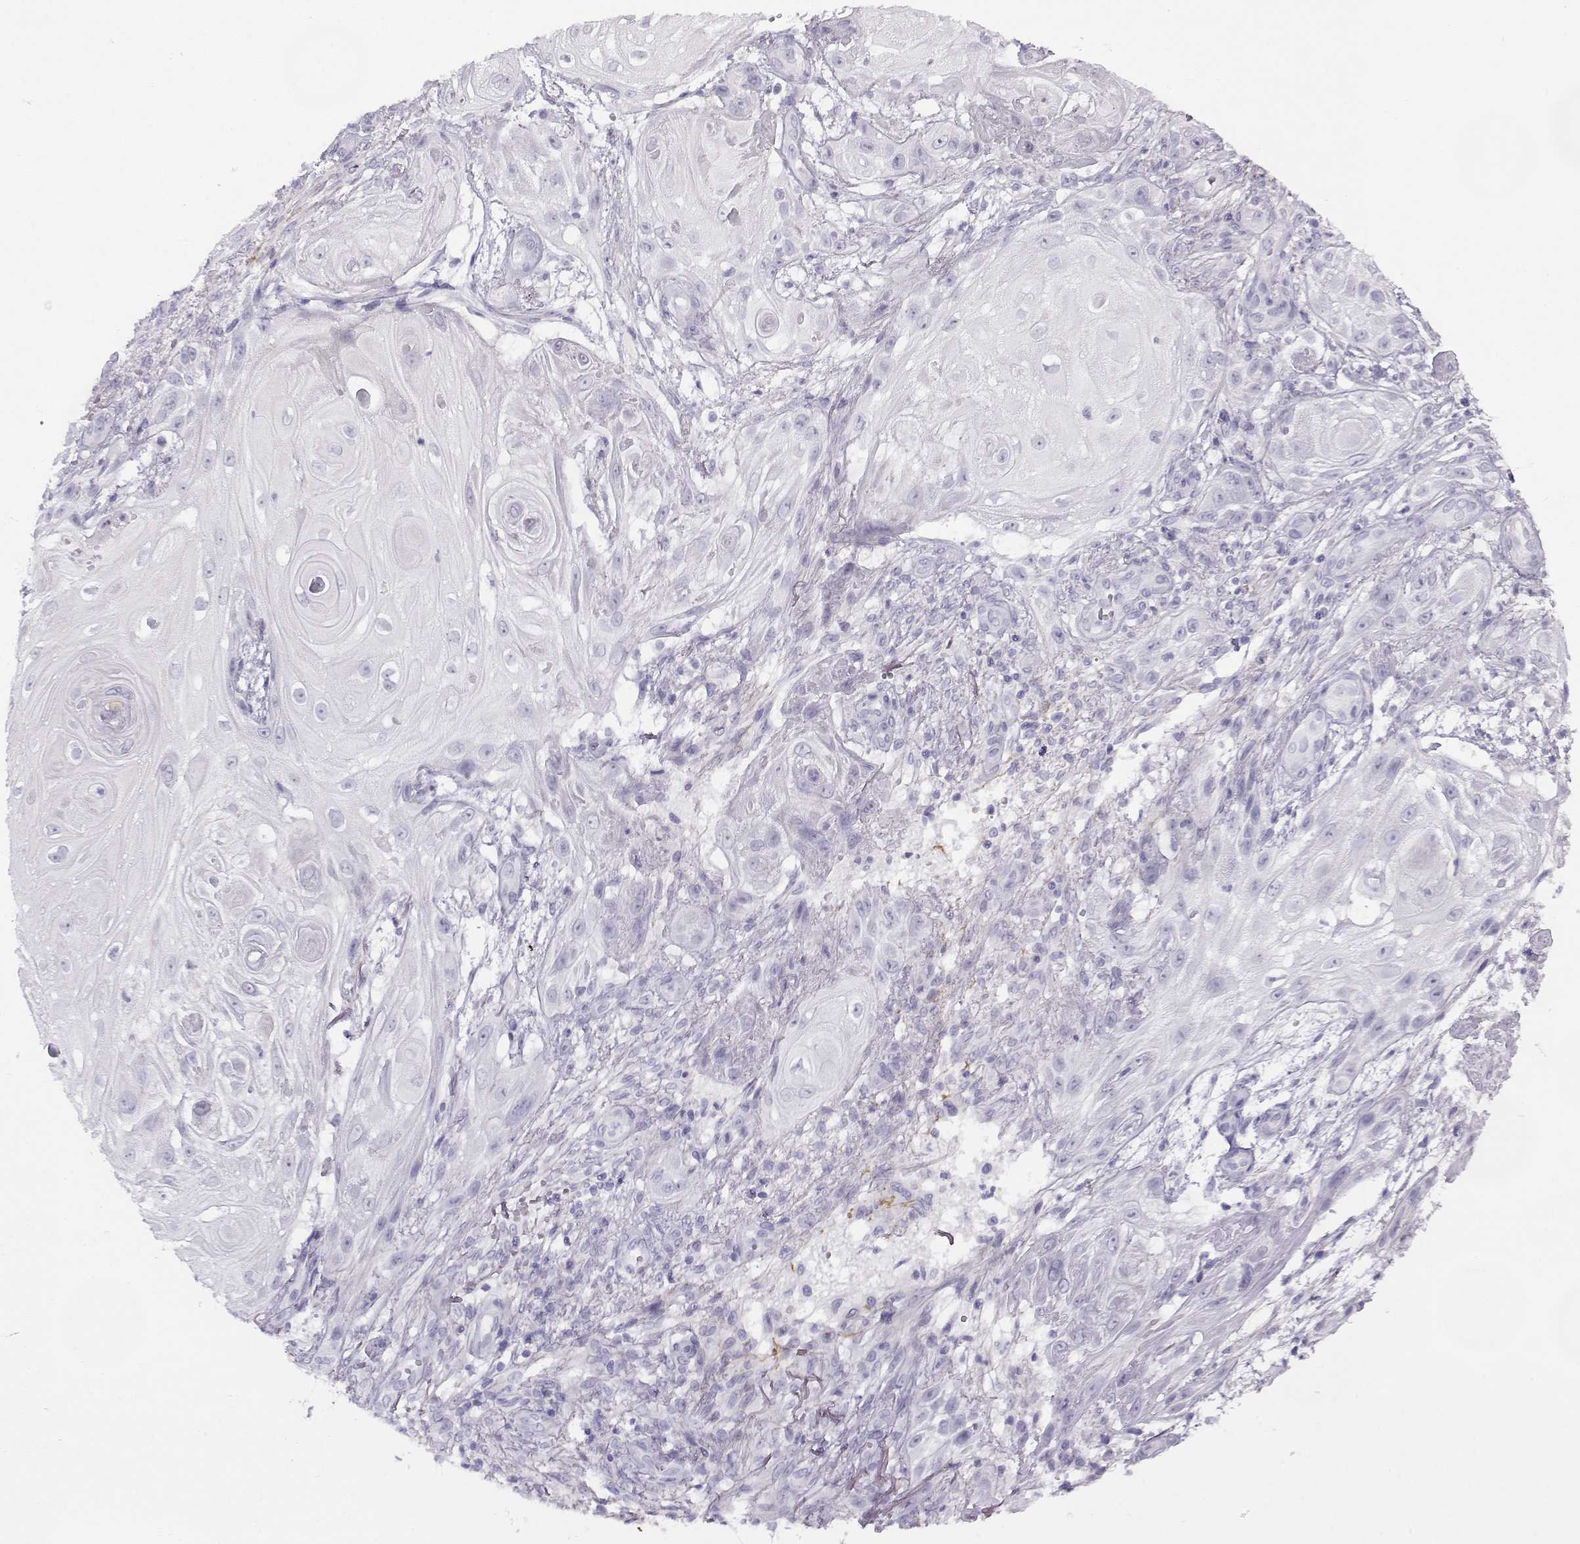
{"staining": {"intensity": "negative", "quantity": "none", "location": "none"}, "tissue": "skin cancer", "cell_type": "Tumor cells", "image_type": "cancer", "snomed": [{"axis": "morphology", "description": "Squamous cell carcinoma, NOS"}, {"axis": "topography", "description": "Skin"}], "caption": "Tumor cells are negative for brown protein staining in skin cancer (squamous cell carcinoma). (IHC, brightfield microscopy, high magnification).", "gene": "GTSF1L", "patient": {"sex": "male", "age": 62}}